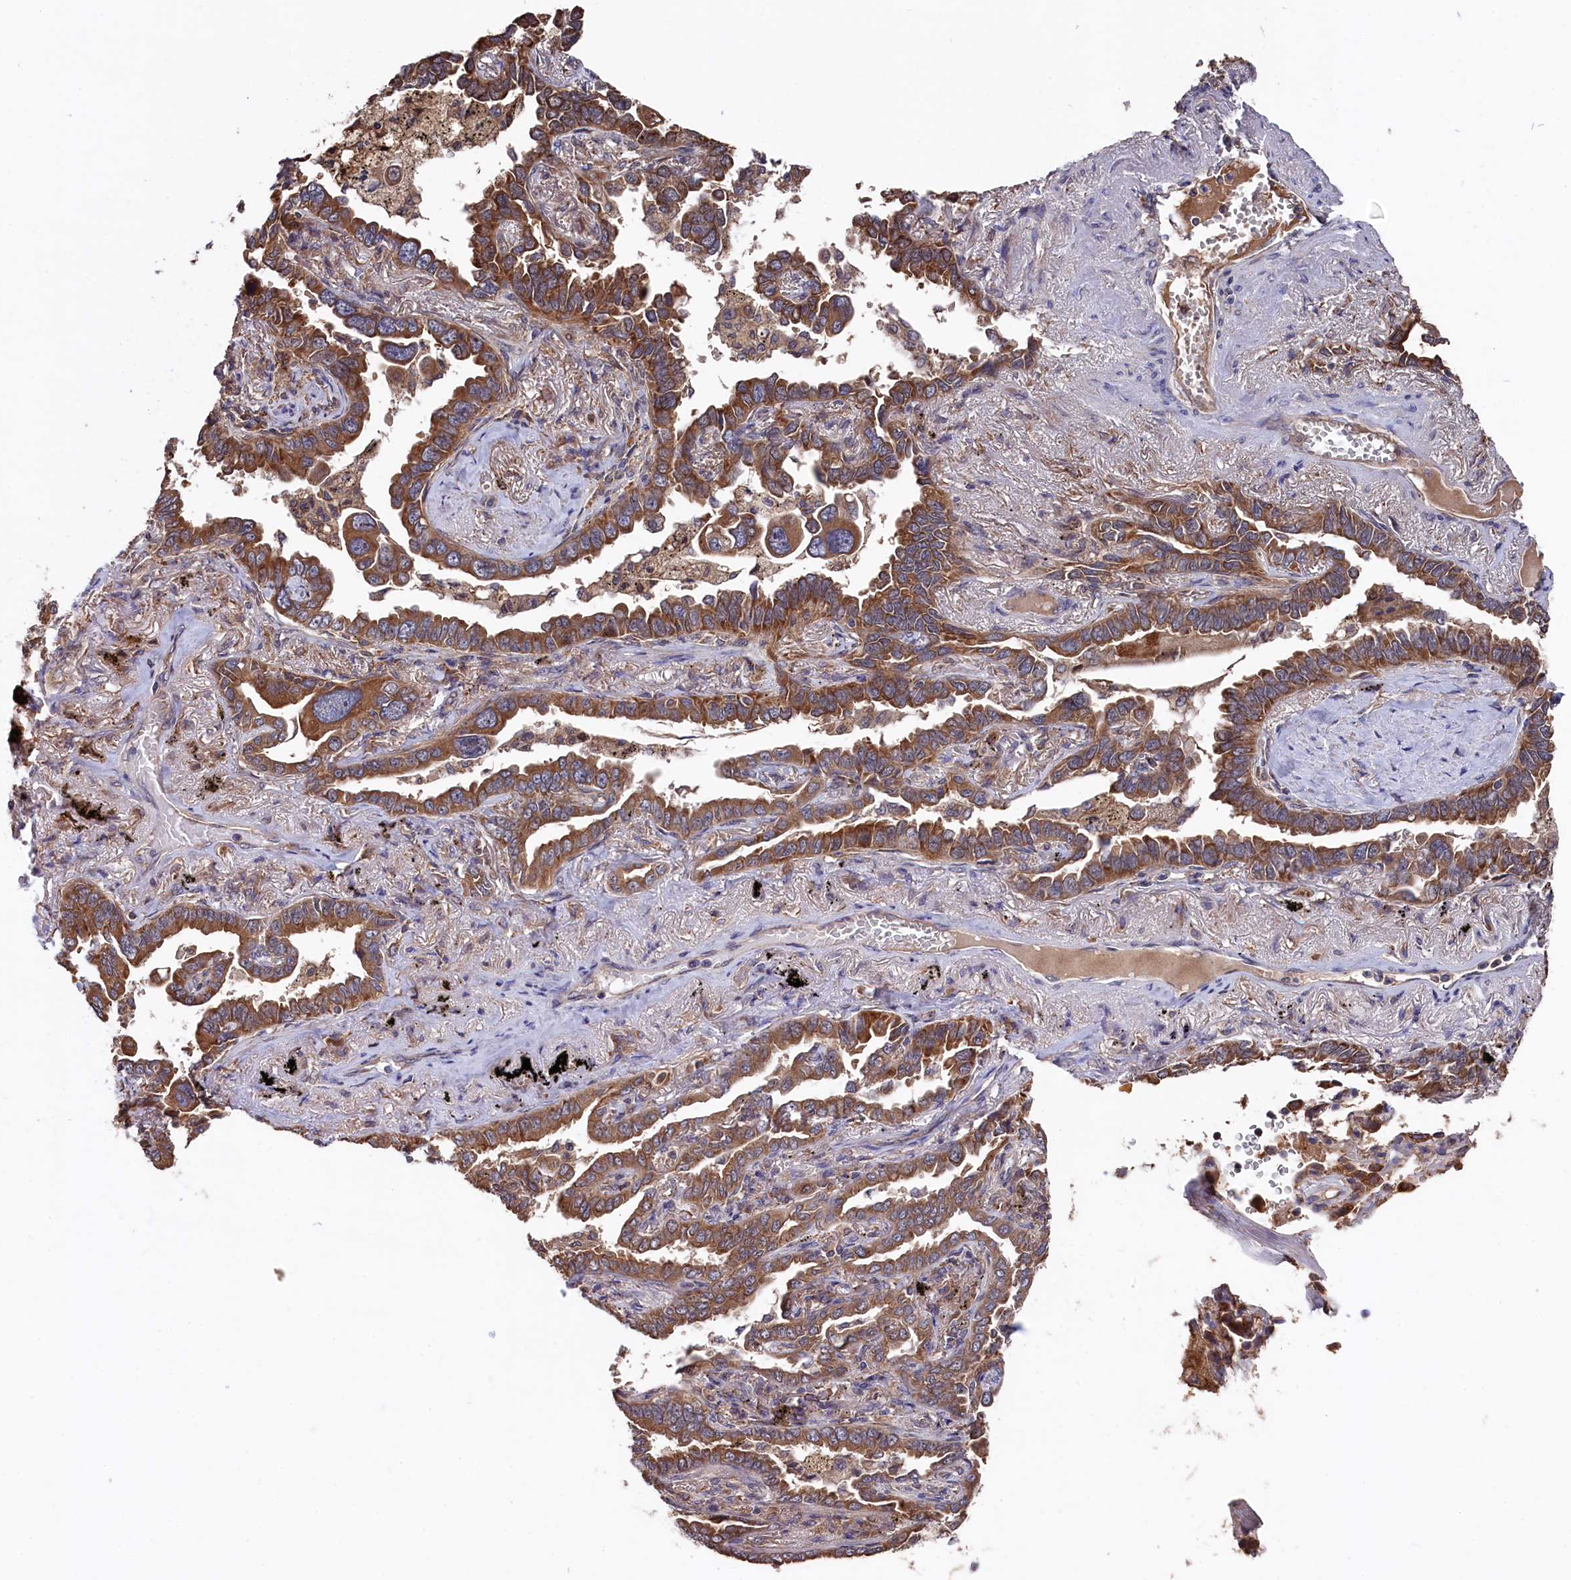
{"staining": {"intensity": "moderate", "quantity": ">75%", "location": "cytoplasmic/membranous"}, "tissue": "lung cancer", "cell_type": "Tumor cells", "image_type": "cancer", "snomed": [{"axis": "morphology", "description": "Adenocarcinoma, NOS"}, {"axis": "topography", "description": "Lung"}], "caption": "Protein staining exhibits moderate cytoplasmic/membranous expression in approximately >75% of tumor cells in adenocarcinoma (lung). Nuclei are stained in blue.", "gene": "SLC12A4", "patient": {"sex": "male", "age": 67}}